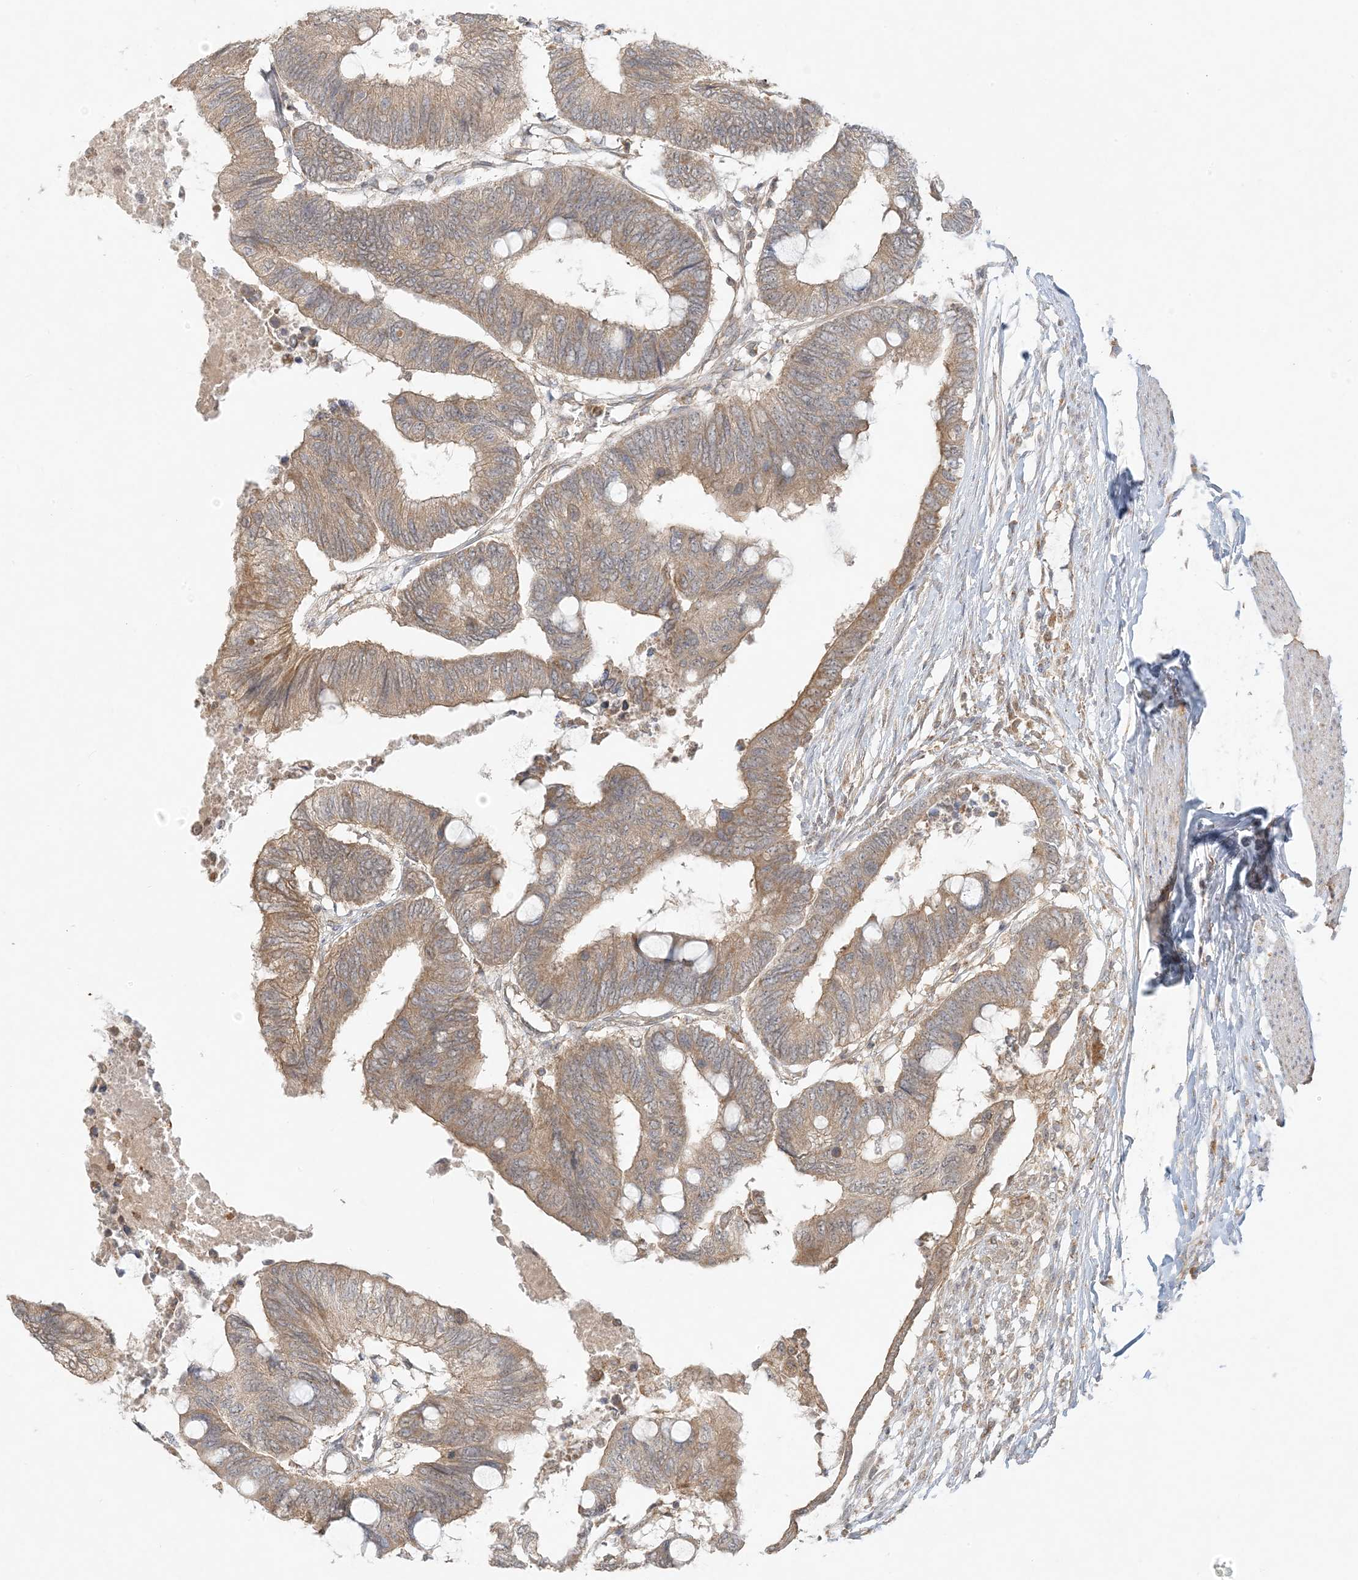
{"staining": {"intensity": "moderate", "quantity": ">75%", "location": "cytoplasmic/membranous"}, "tissue": "colorectal cancer", "cell_type": "Tumor cells", "image_type": "cancer", "snomed": [{"axis": "morphology", "description": "Normal tissue, NOS"}, {"axis": "morphology", "description": "Adenocarcinoma, NOS"}, {"axis": "topography", "description": "Rectum"}, {"axis": "topography", "description": "Peripheral nerve tissue"}], "caption": "Moderate cytoplasmic/membranous expression for a protein is present in about >75% of tumor cells of colorectal adenocarcinoma using immunohistochemistry (IHC).", "gene": "MCOLN1", "patient": {"sex": "male", "age": 92}}